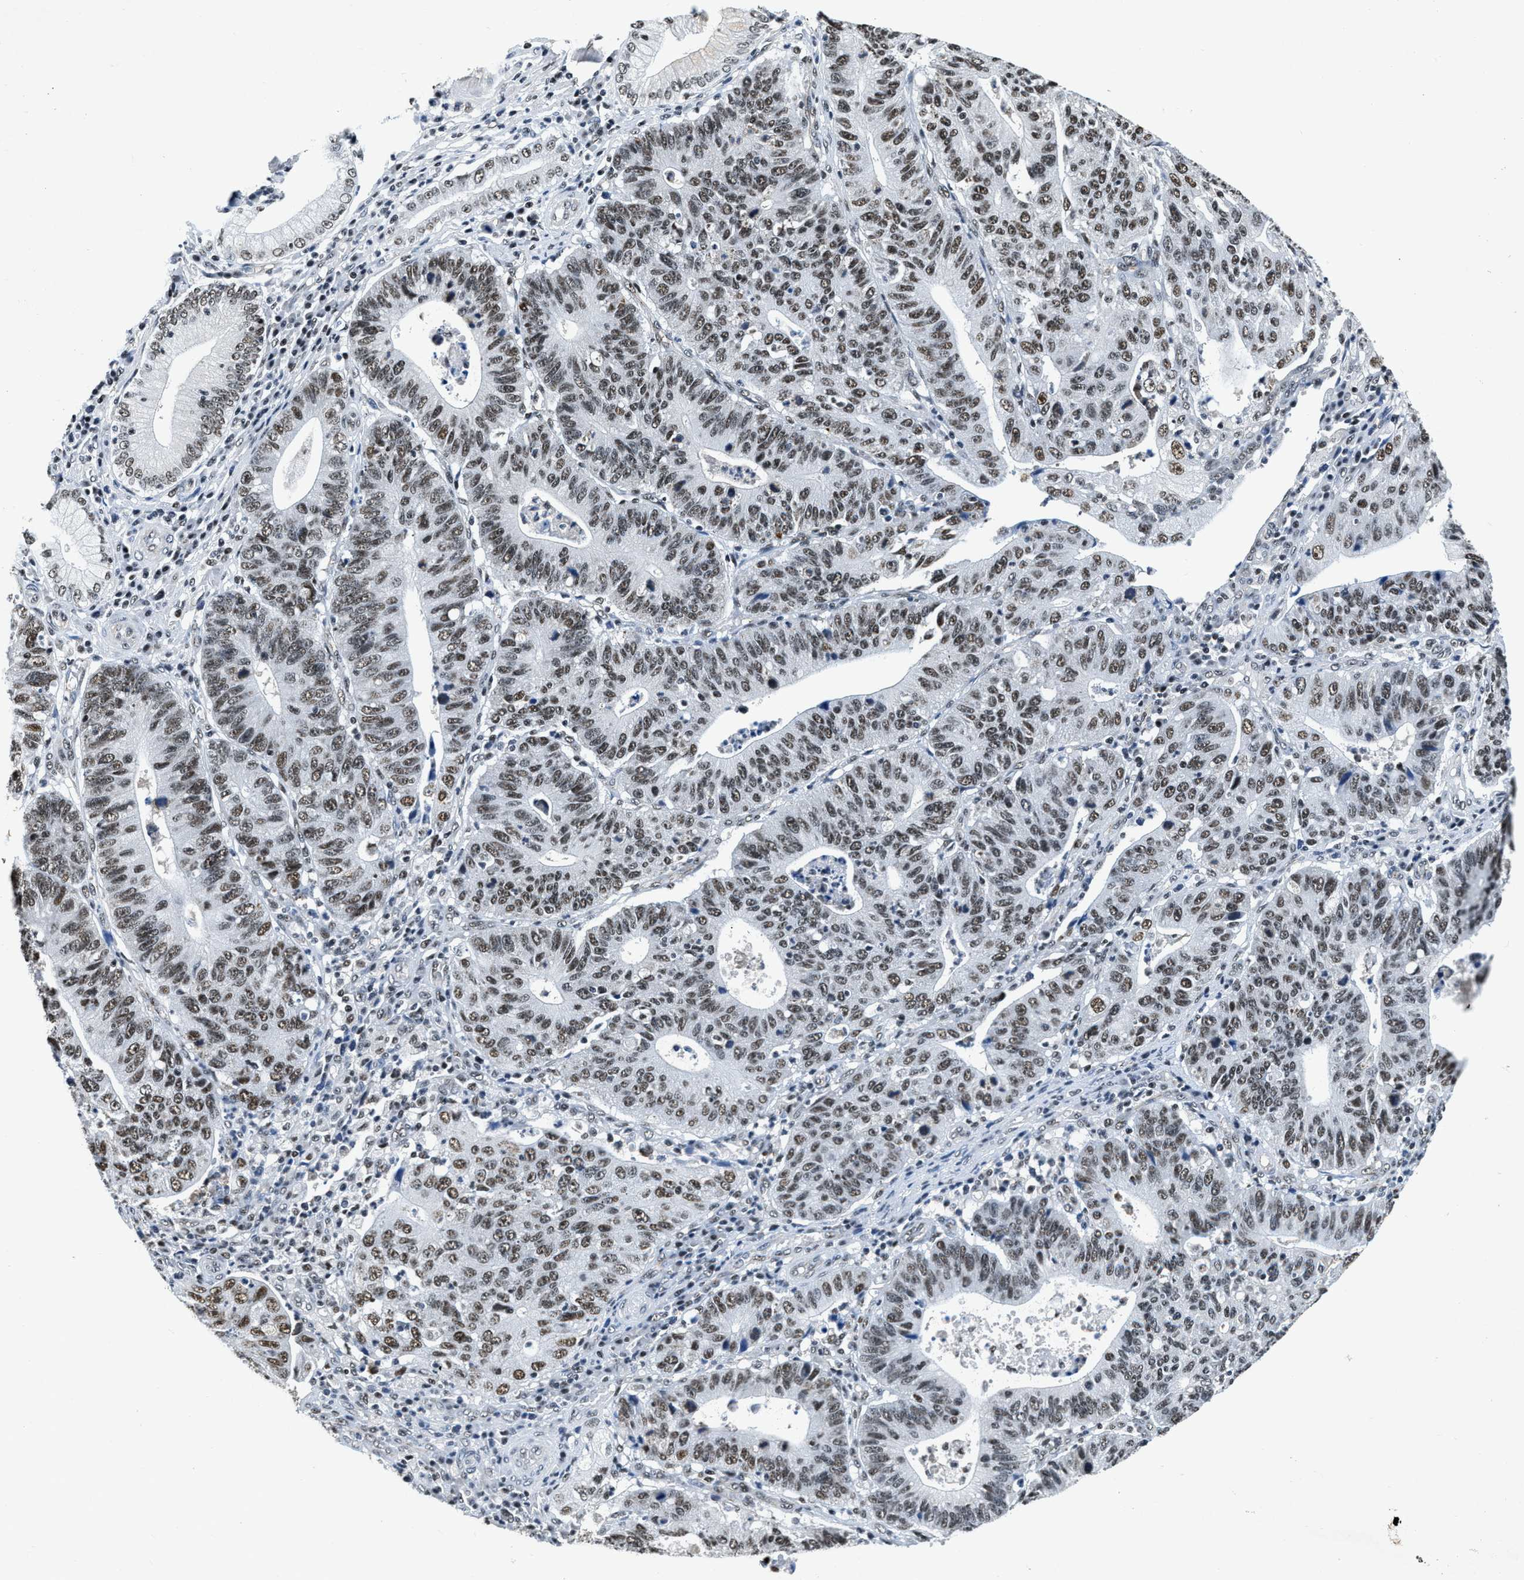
{"staining": {"intensity": "weak", "quantity": ">75%", "location": "nuclear"}, "tissue": "stomach cancer", "cell_type": "Tumor cells", "image_type": "cancer", "snomed": [{"axis": "morphology", "description": "Adenocarcinoma, NOS"}, {"axis": "topography", "description": "Stomach"}], "caption": "Adenocarcinoma (stomach) stained with DAB immunohistochemistry (IHC) shows low levels of weak nuclear staining in approximately >75% of tumor cells. (brown staining indicates protein expression, while blue staining denotes nuclei).", "gene": "CCNE1", "patient": {"sex": "male", "age": 59}}